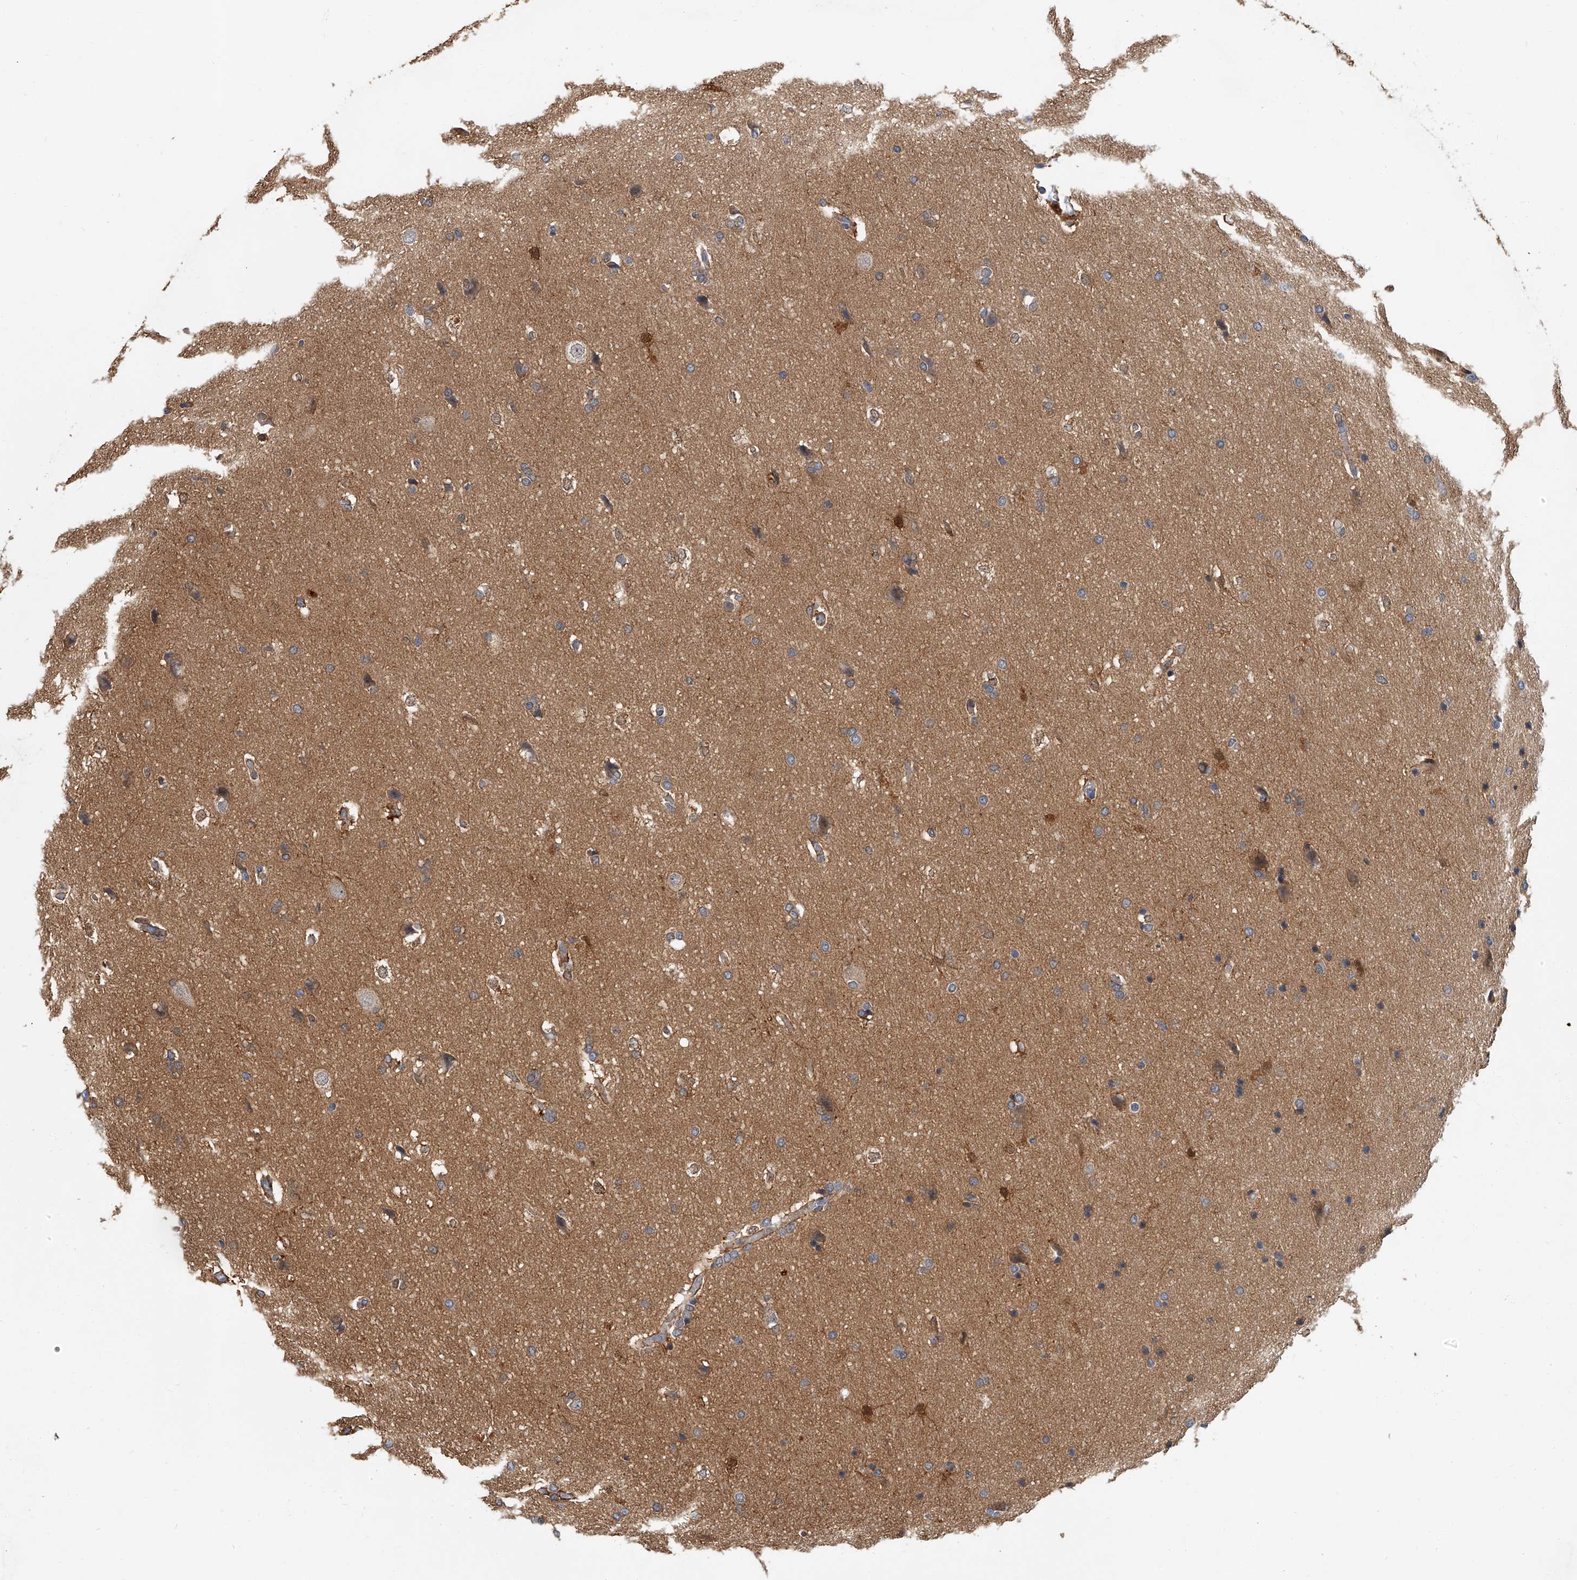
{"staining": {"intensity": "weak", "quantity": "25%-75%", "location": "cytoplasmic/membranous"}, "tissue": "glioma", "cell_type": "Tumor cells", "image_type": "cancer", "snomed": [{"axis": "morphology", "description": "Glioma, malignant, Low grade"}, {"axis": "topography", "description": "Brain"}], "caption": "Malignant glioma (low-grade) tissue reveals weak cytoplasmic/membranous positivity in about 25%-75% of tumor cells, visualized by immunohistochemistry.", "gene": "CD200", "patient": {"sex": "female", "age": 37}}